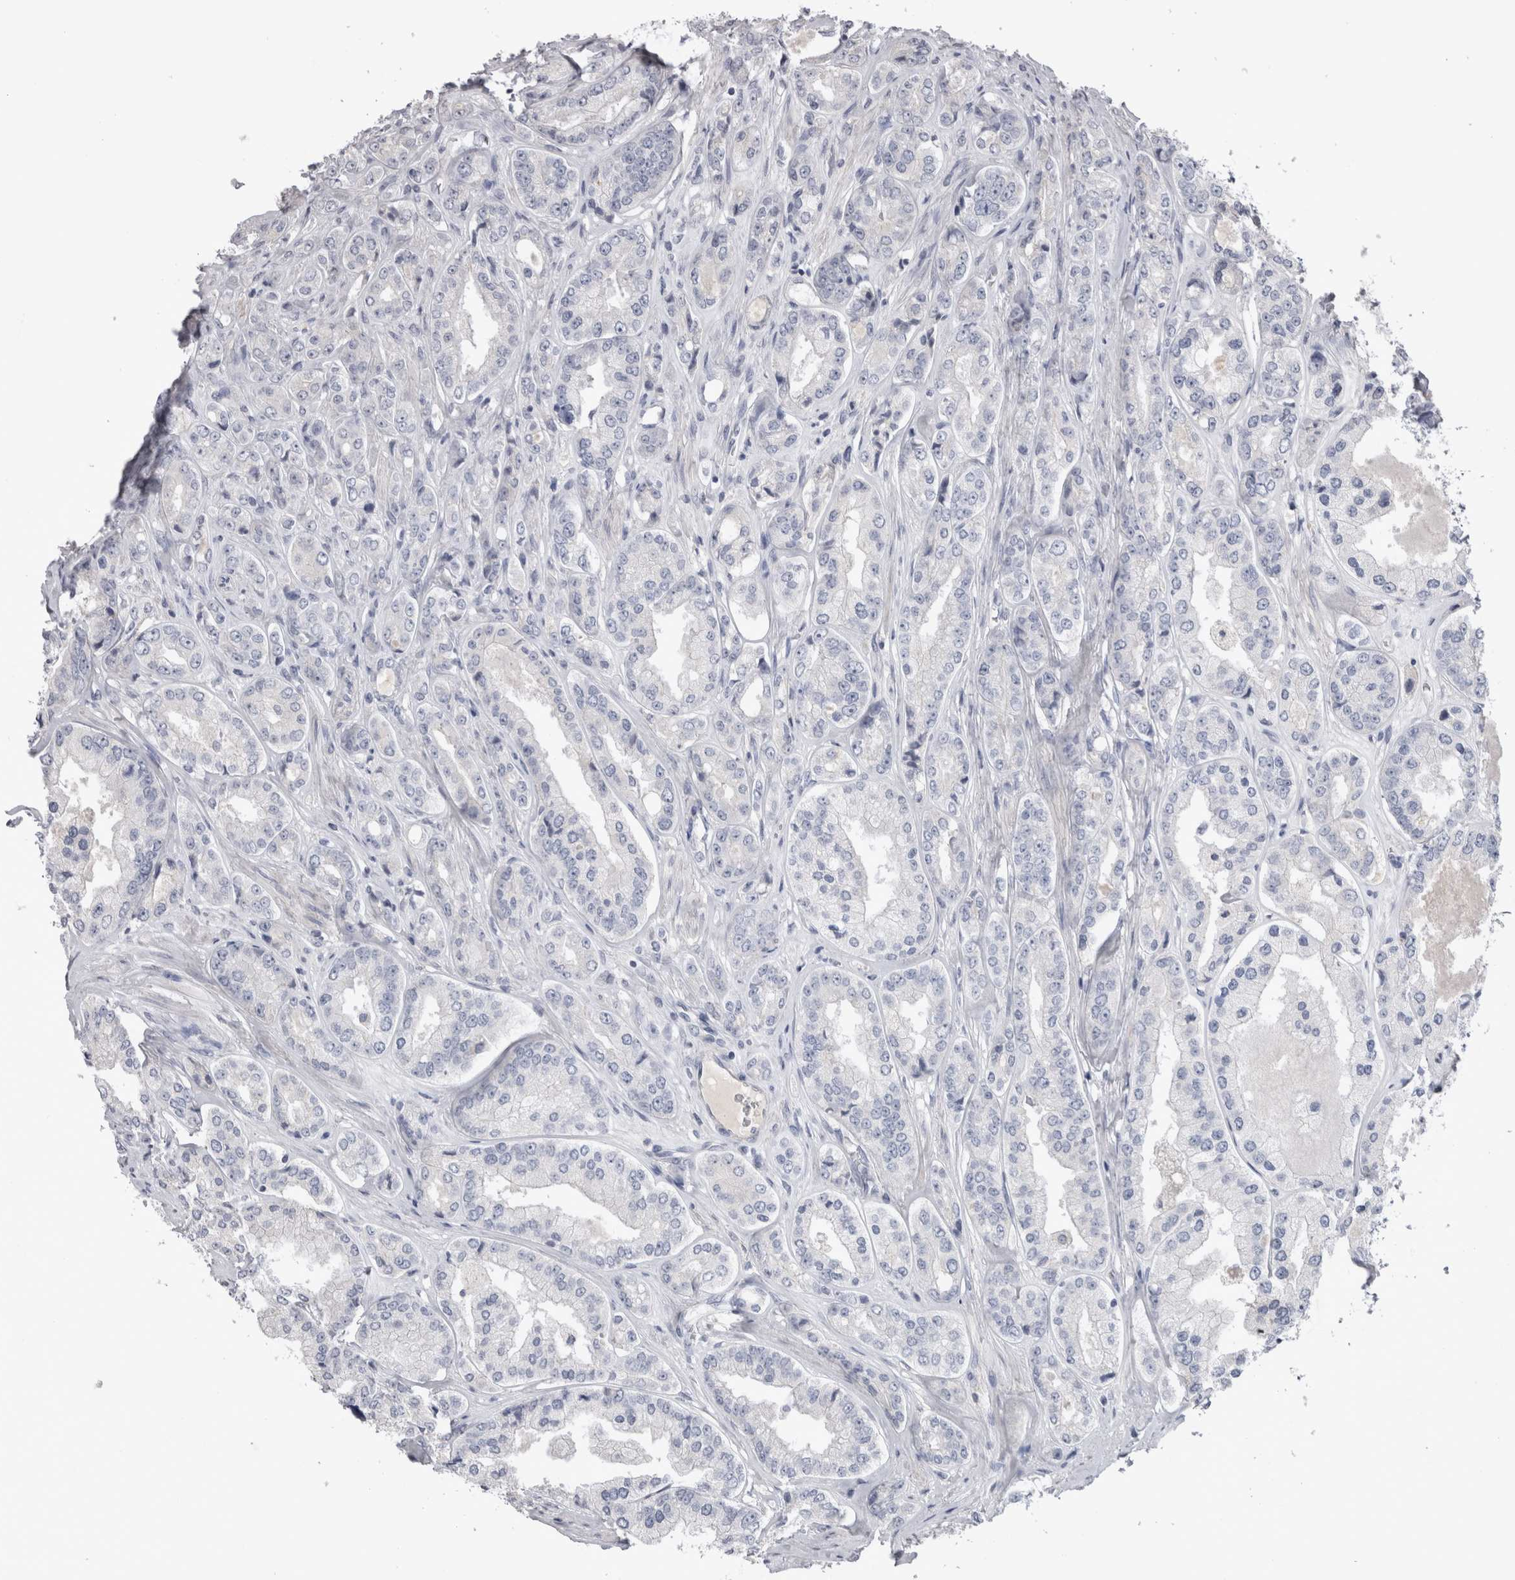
{"staining": {"intensity": "negative", "quantity": "none", "location": "none"}, "tissue": "prostate cancer", "cell_type": "Tumor cells", "image_type": "cancer", "snomed": [{"axis": "morphology", "description": "Adenocarcinoma, High grade"}, {"axis": "topography", "description": "Prostate"}], "caption": "Immunohistochemical staining of human prostate cancer reveals no significant staining in tumor cells.", "gene": "ADAM2", "patient": {"sex": "male", "age": 61}}